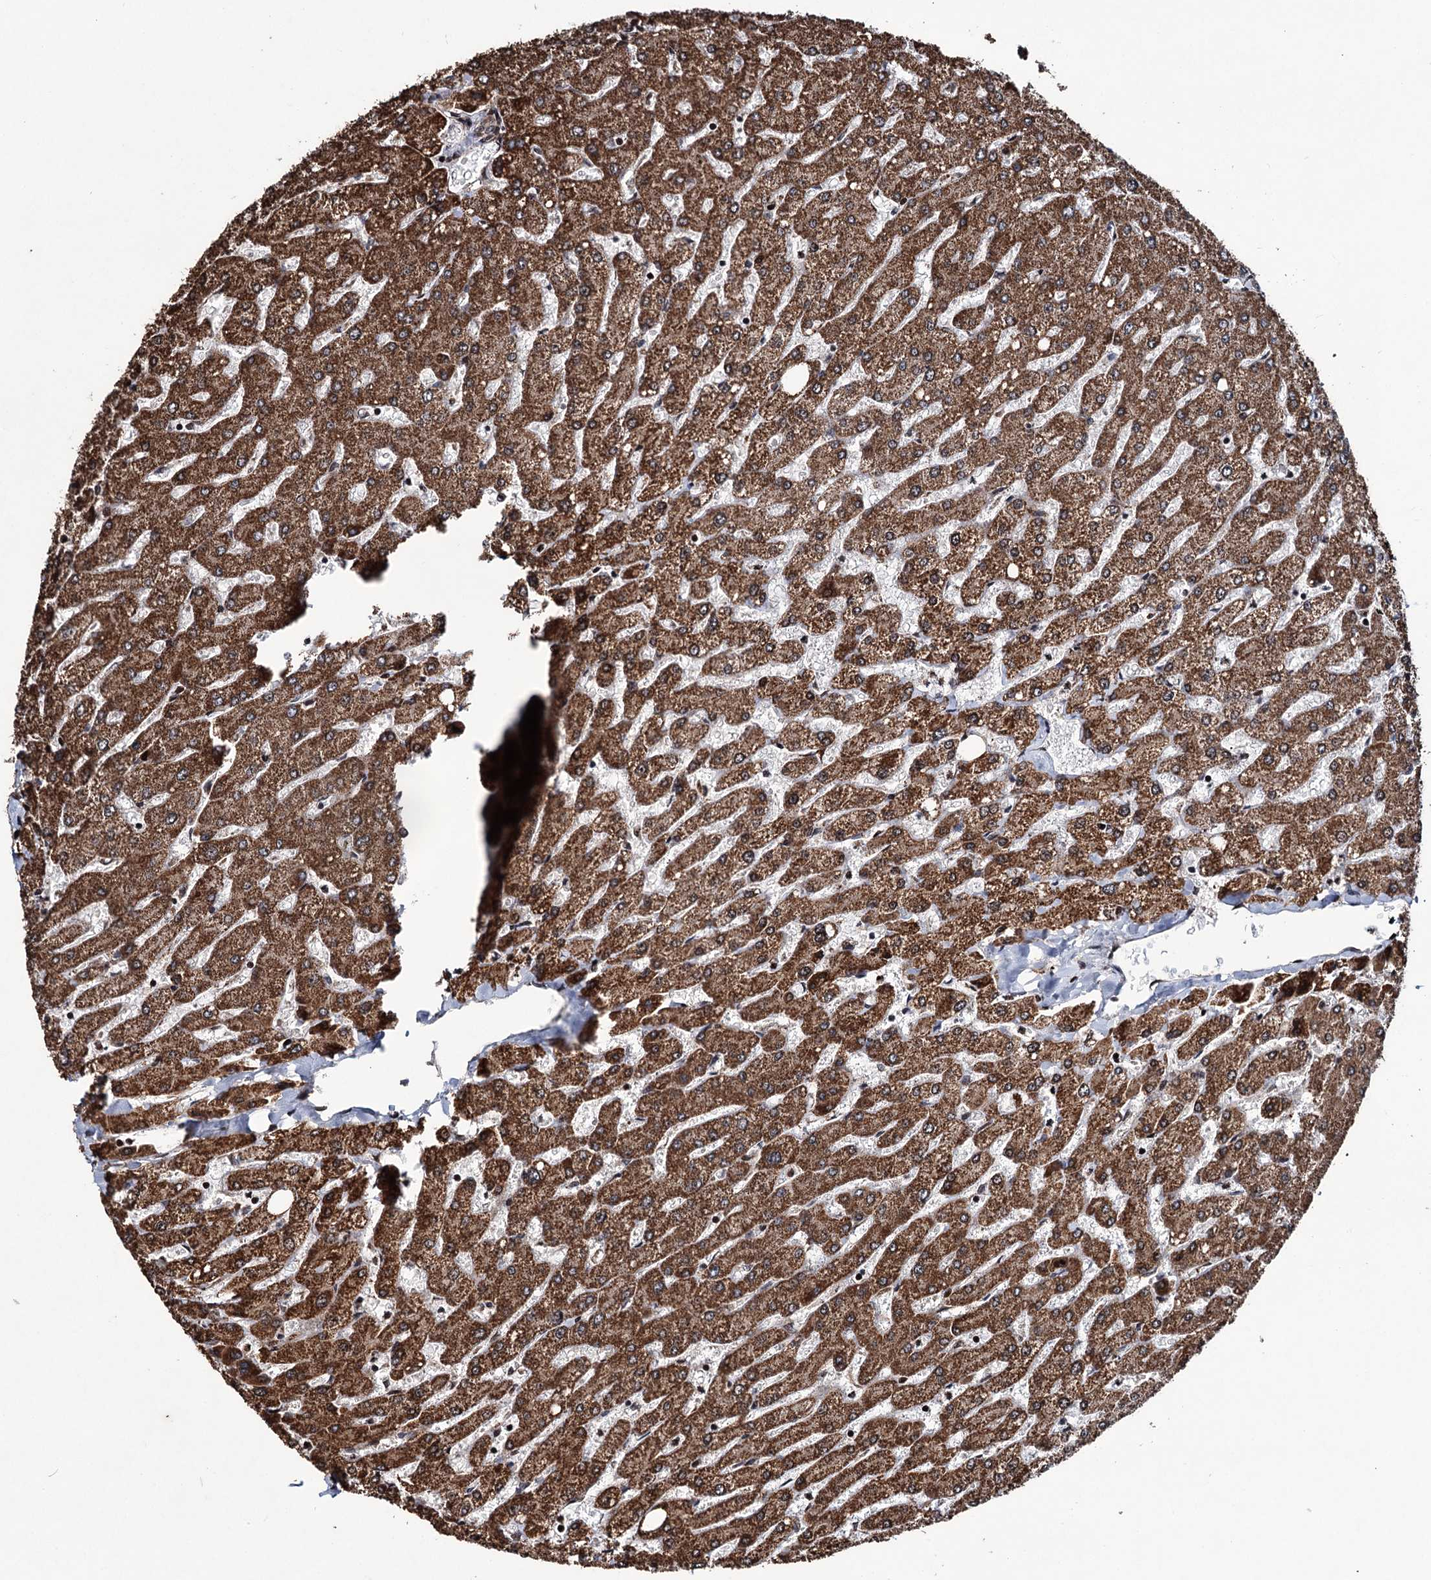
{"staining": {"intensity": "strong", "quantity": ">75%", "location": "cytoplasmic/membranous"}, "tissue": "liver", "cell_type": "Hepatocytes", "image_type": "normal", "snomed": [{"axis": "morphology", "description": "Normal tissue, NOS"}, {"axis": "topography", "description": "Liver"}], "caption": "This photomicrograph reveals immunohistochemistry staining of normal liver, with high strong cytoplasmic/membranous positivity in approximately >75% of hepatocytes.", "gene": "EYA4", "patient": {"sex": "male", "age": 55}}